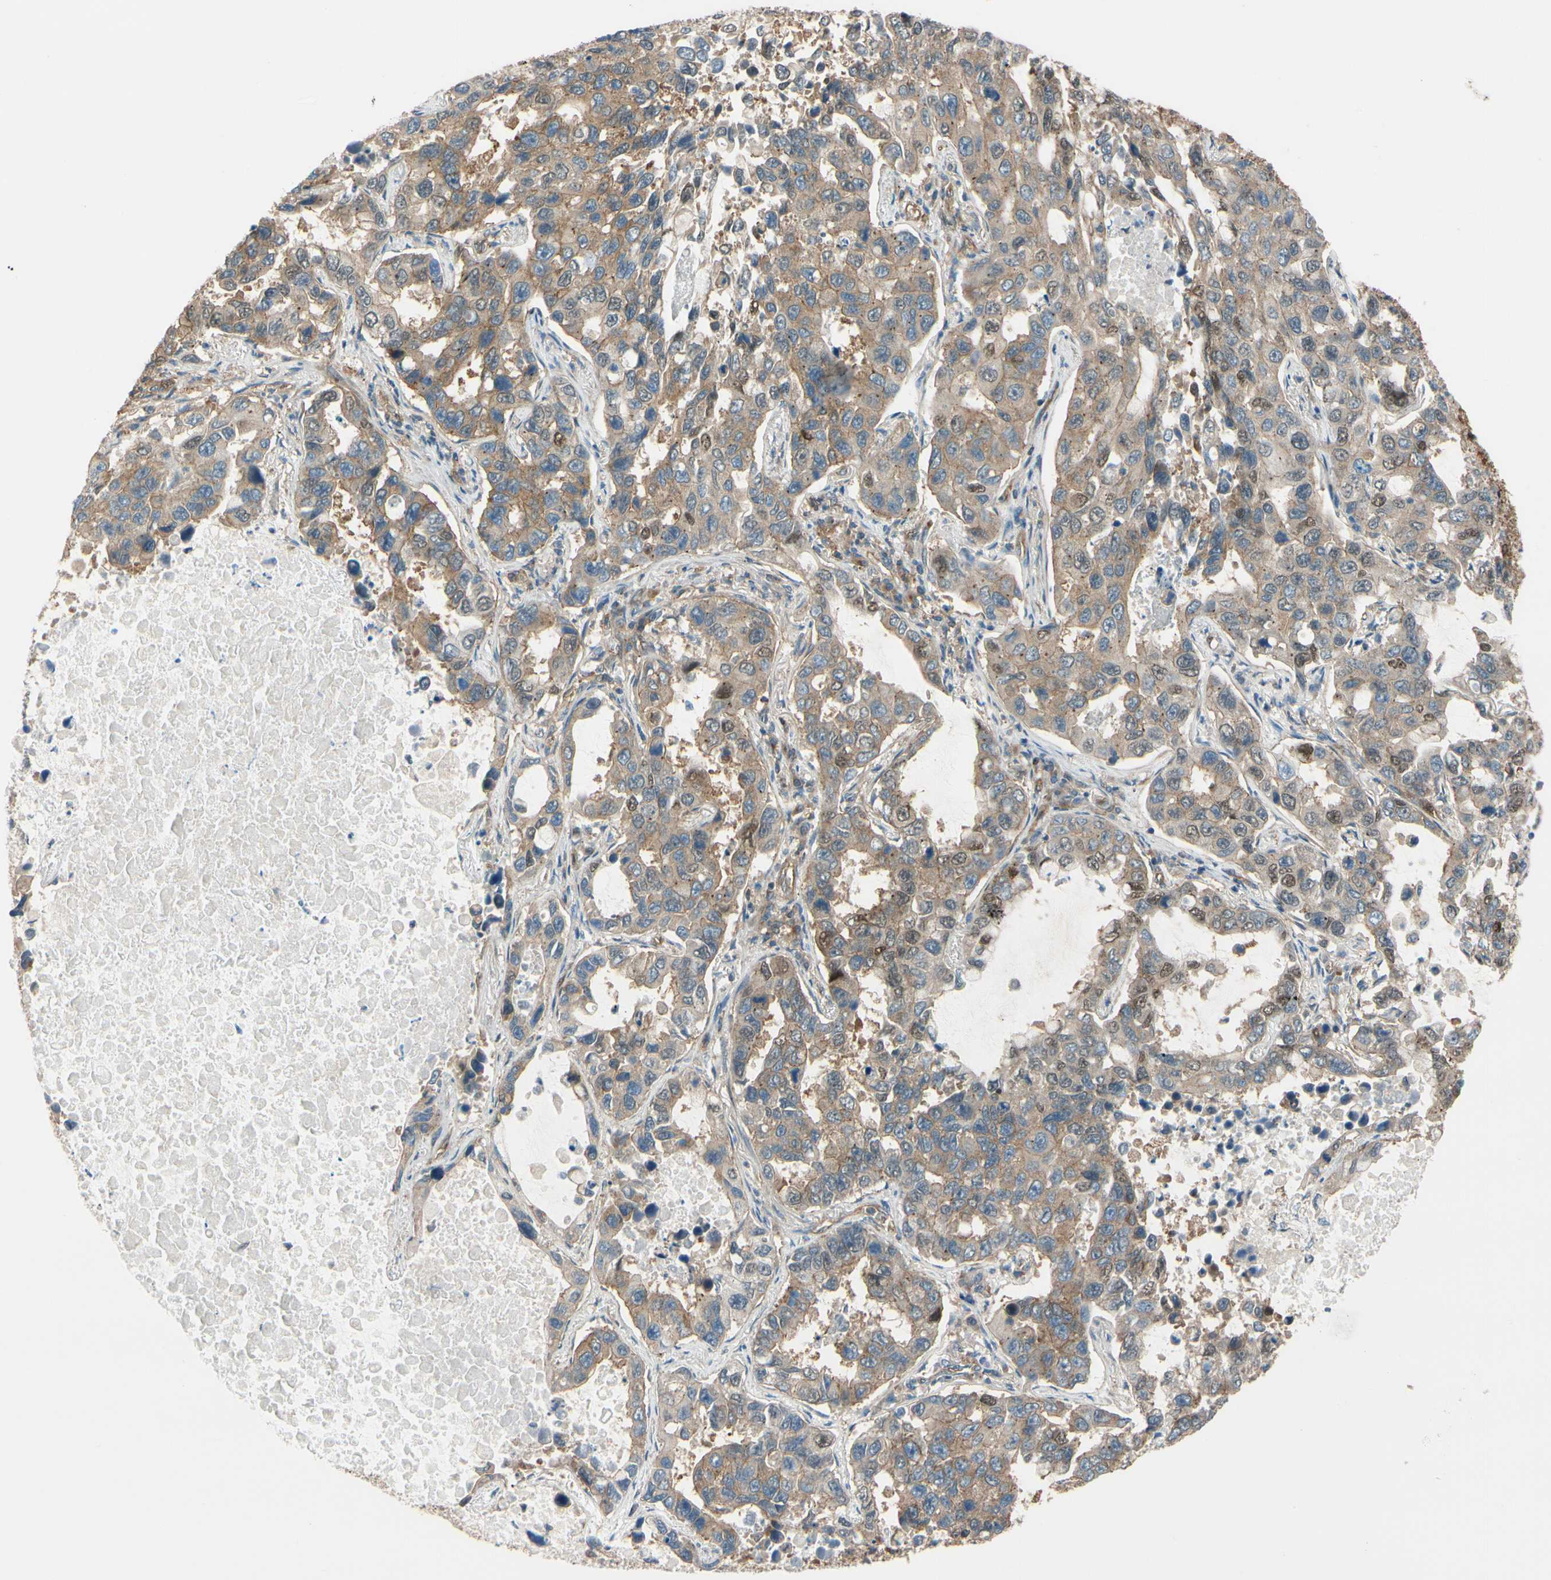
{"staining": {"intensity": "moderate", "quantity": "25%-75%", "location": "cytoplasmic/membranous"}, "tissue": "lung cancer", "cell_type": "Tumor cells", "image_type": "cancer", "snomed": [{"axis": "morphology", "description": "Adenocarcinoma, NOS"}, {"axis": "topography", "description": "Lung"}], "caption": "Tumor cells display medium levels of moderate cytoplasmic/membranous expression in approximately 25%-75% of cells in human lung adenocarcinoma. (DAB (3,3'-diaminobenzidine) = brown stain, brightfield microscopy at high magnification).", "gene": "EPS15", "patient": {"sex": "male", "age": 64}}